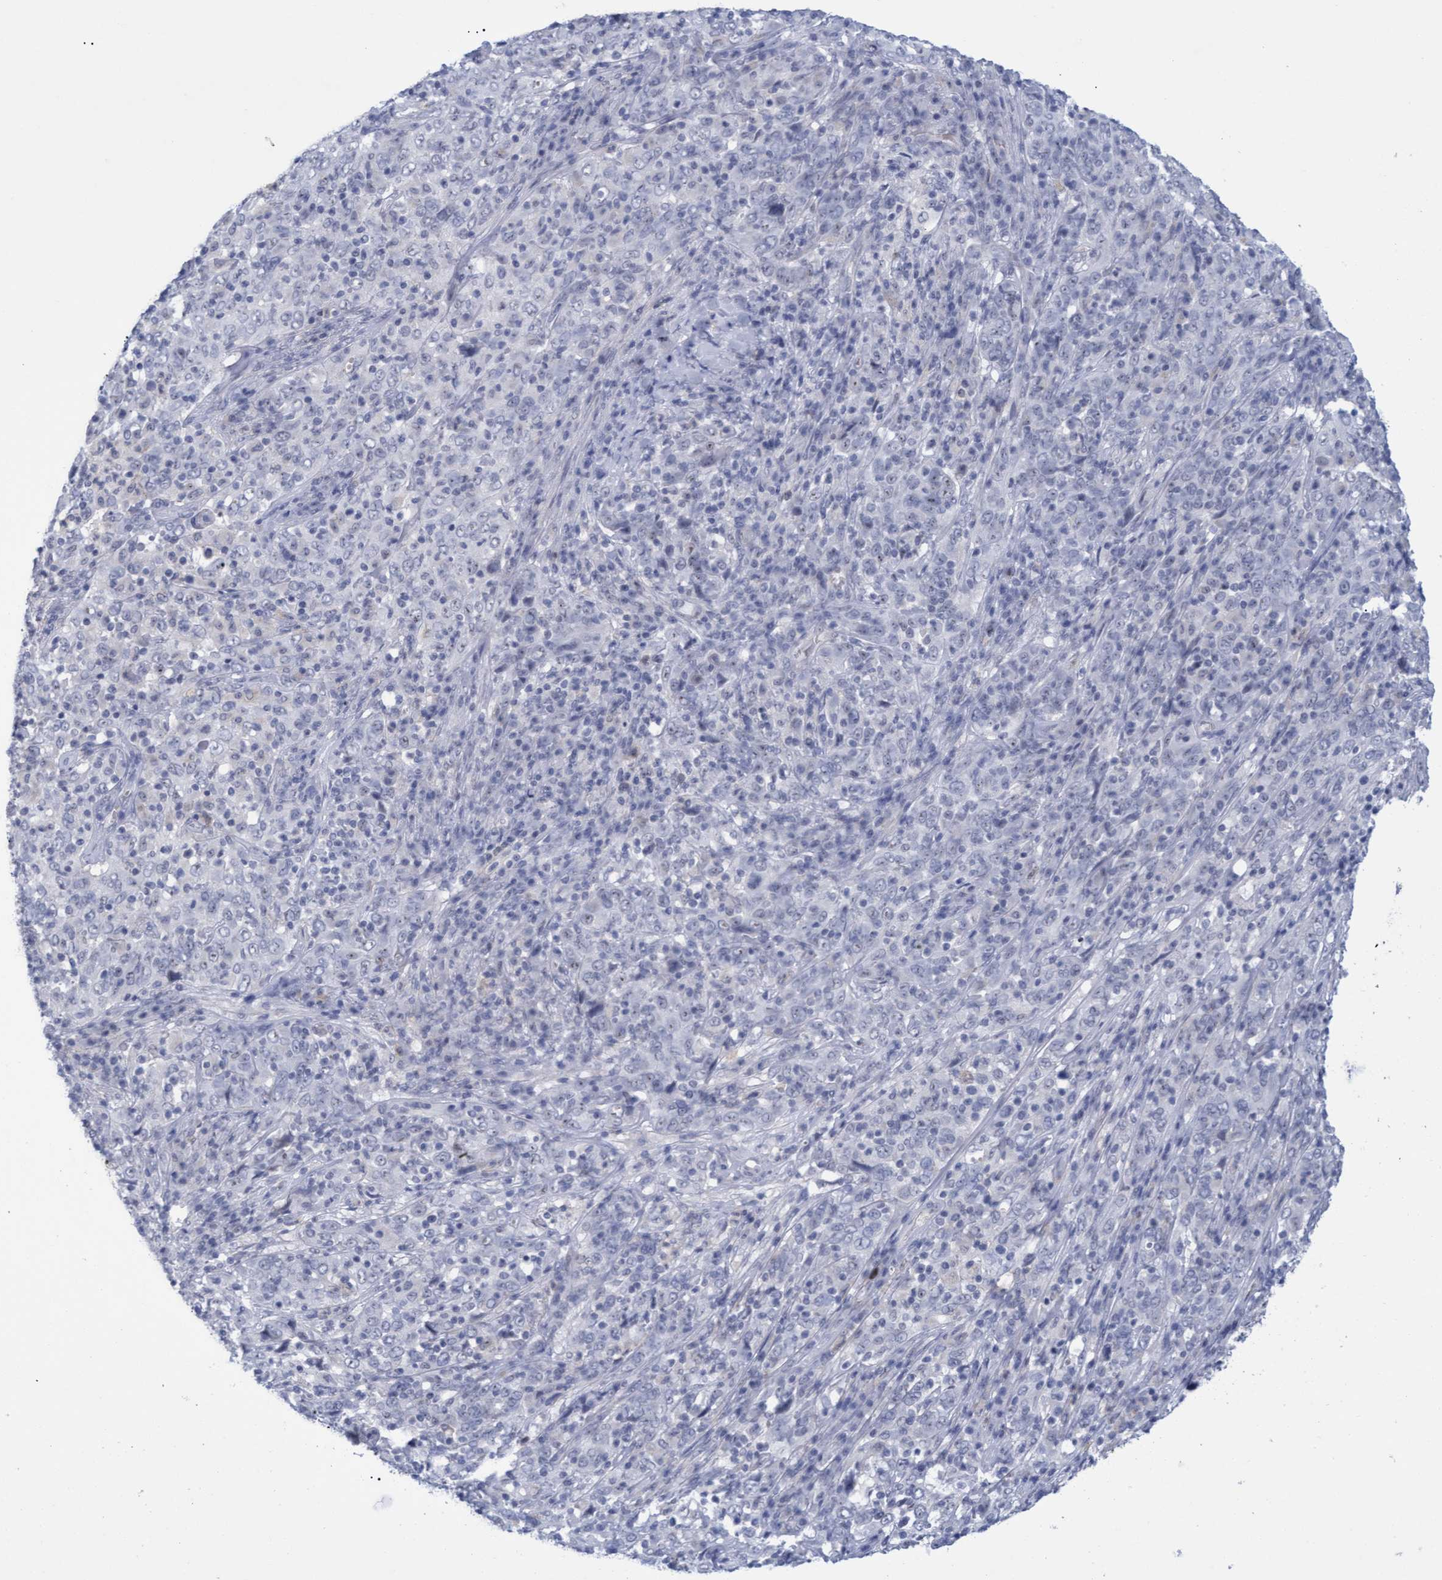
{"staining": {"intensity": "negative", "quantity": "none", "location": "none"}, "tissue": "cervical cancer", "cell_type": "Tumor cells", "image_type": "cancer", "snomed": [{"axis": "morphology", "description": "Squamous cell carcinoma, NOS"}, {"axis": "topography", "description": "Cervix"}], "caption": "The IHC photomicrograph has no significant staining in tumor cells of cervical cancer tissue.", "gene": "PINX1", "patient": {"sex": "female", "age": 46}}